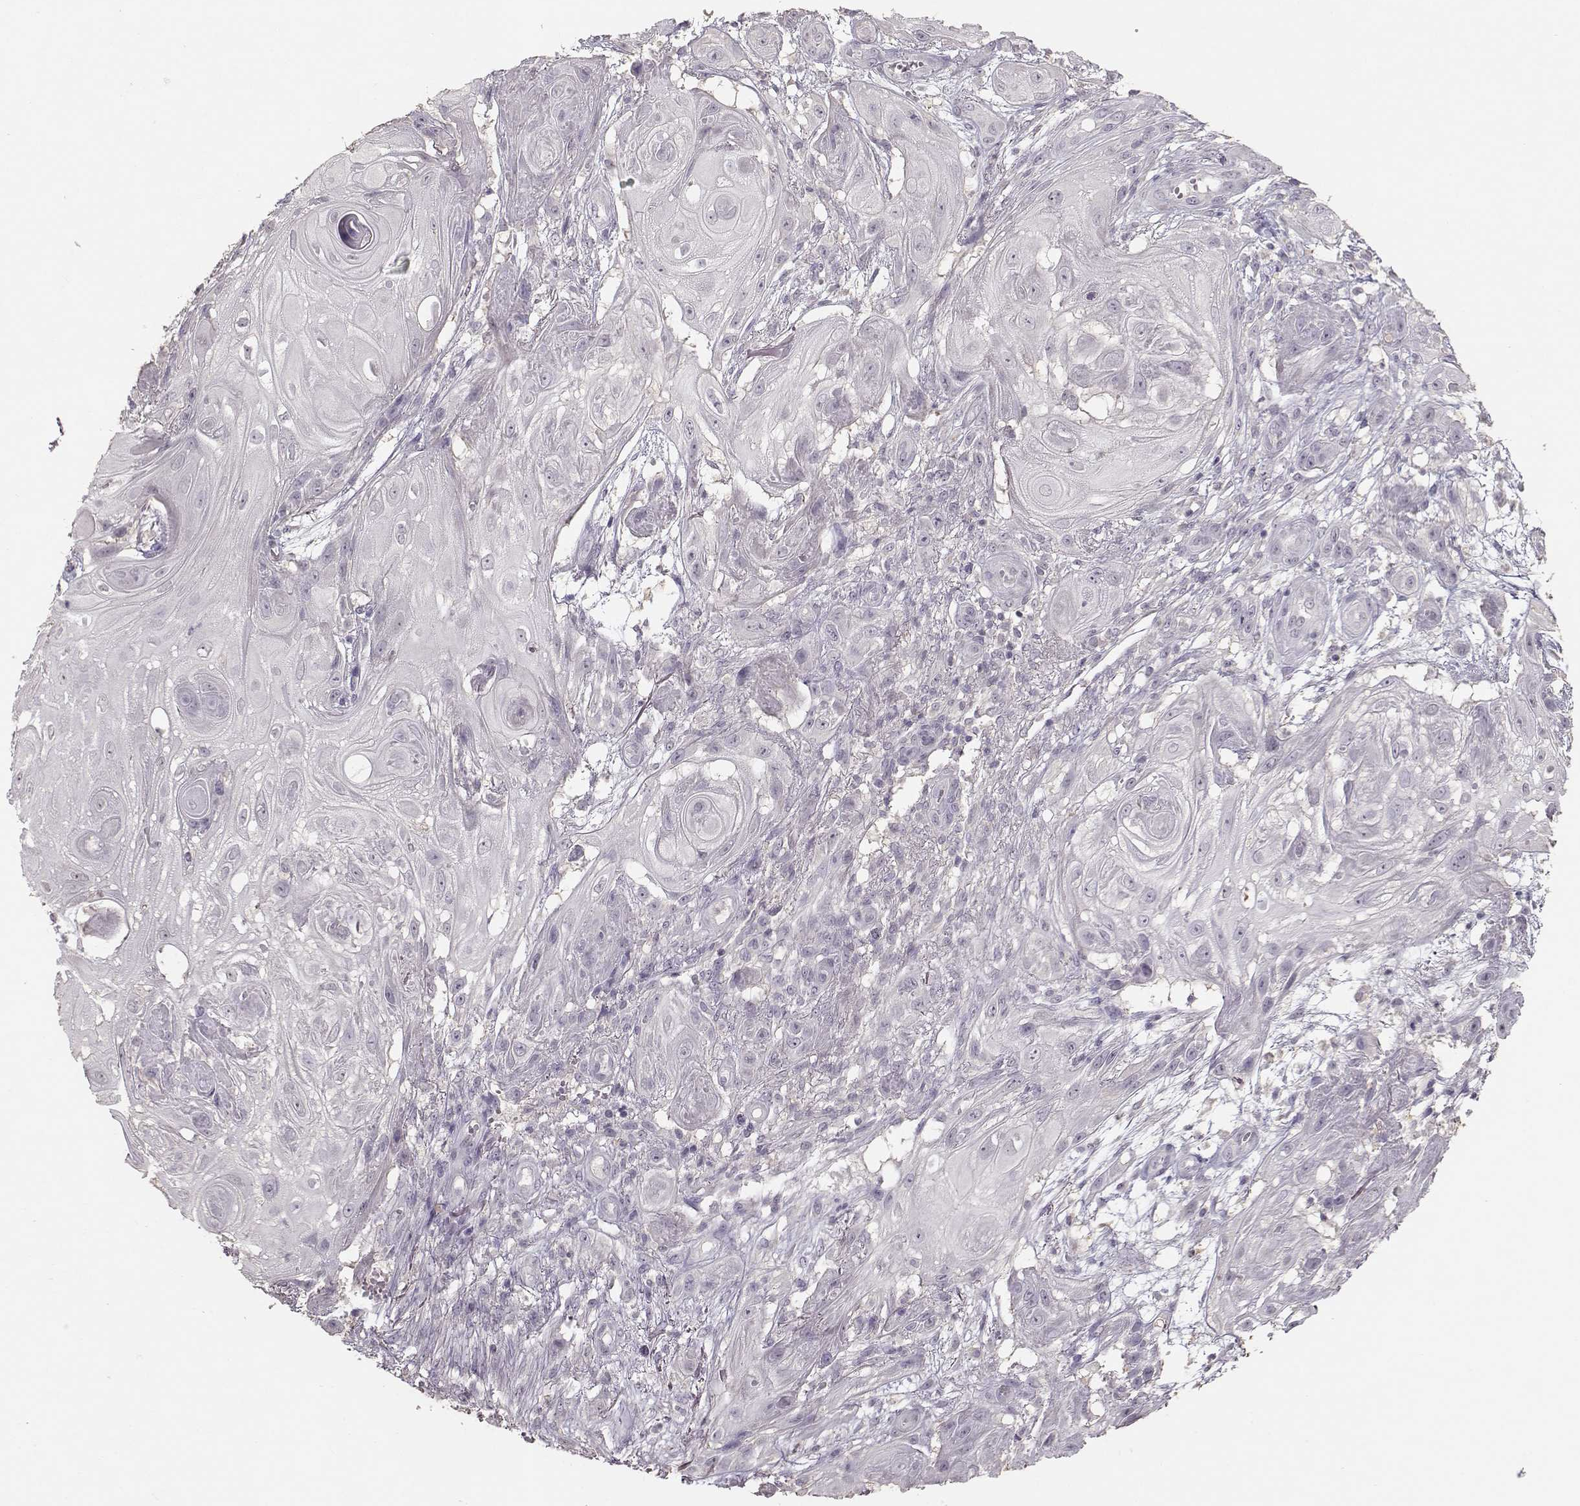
{"staining": {"intensity": "negative", "quantity": "none", "location": "none"}, "tissue": "skin cancer", "cell_type": "Tumor cells", "image_type": "cancer", "snomed": [{"axis": "morphology", "description": "Squamous cell carcinoma, NOS"}, {"axis": "topography", "description": "Skin"}], "caption": "High magnification brightfield microscopy of skin cancer stained with DAB (3,3'-diaminobenzidine) (brown) and counterstained with hematoxylin (blue): tumor cells show no significant positivity.", "gene": "UROC1", "patient": {"sex": "male", "age": 62}}